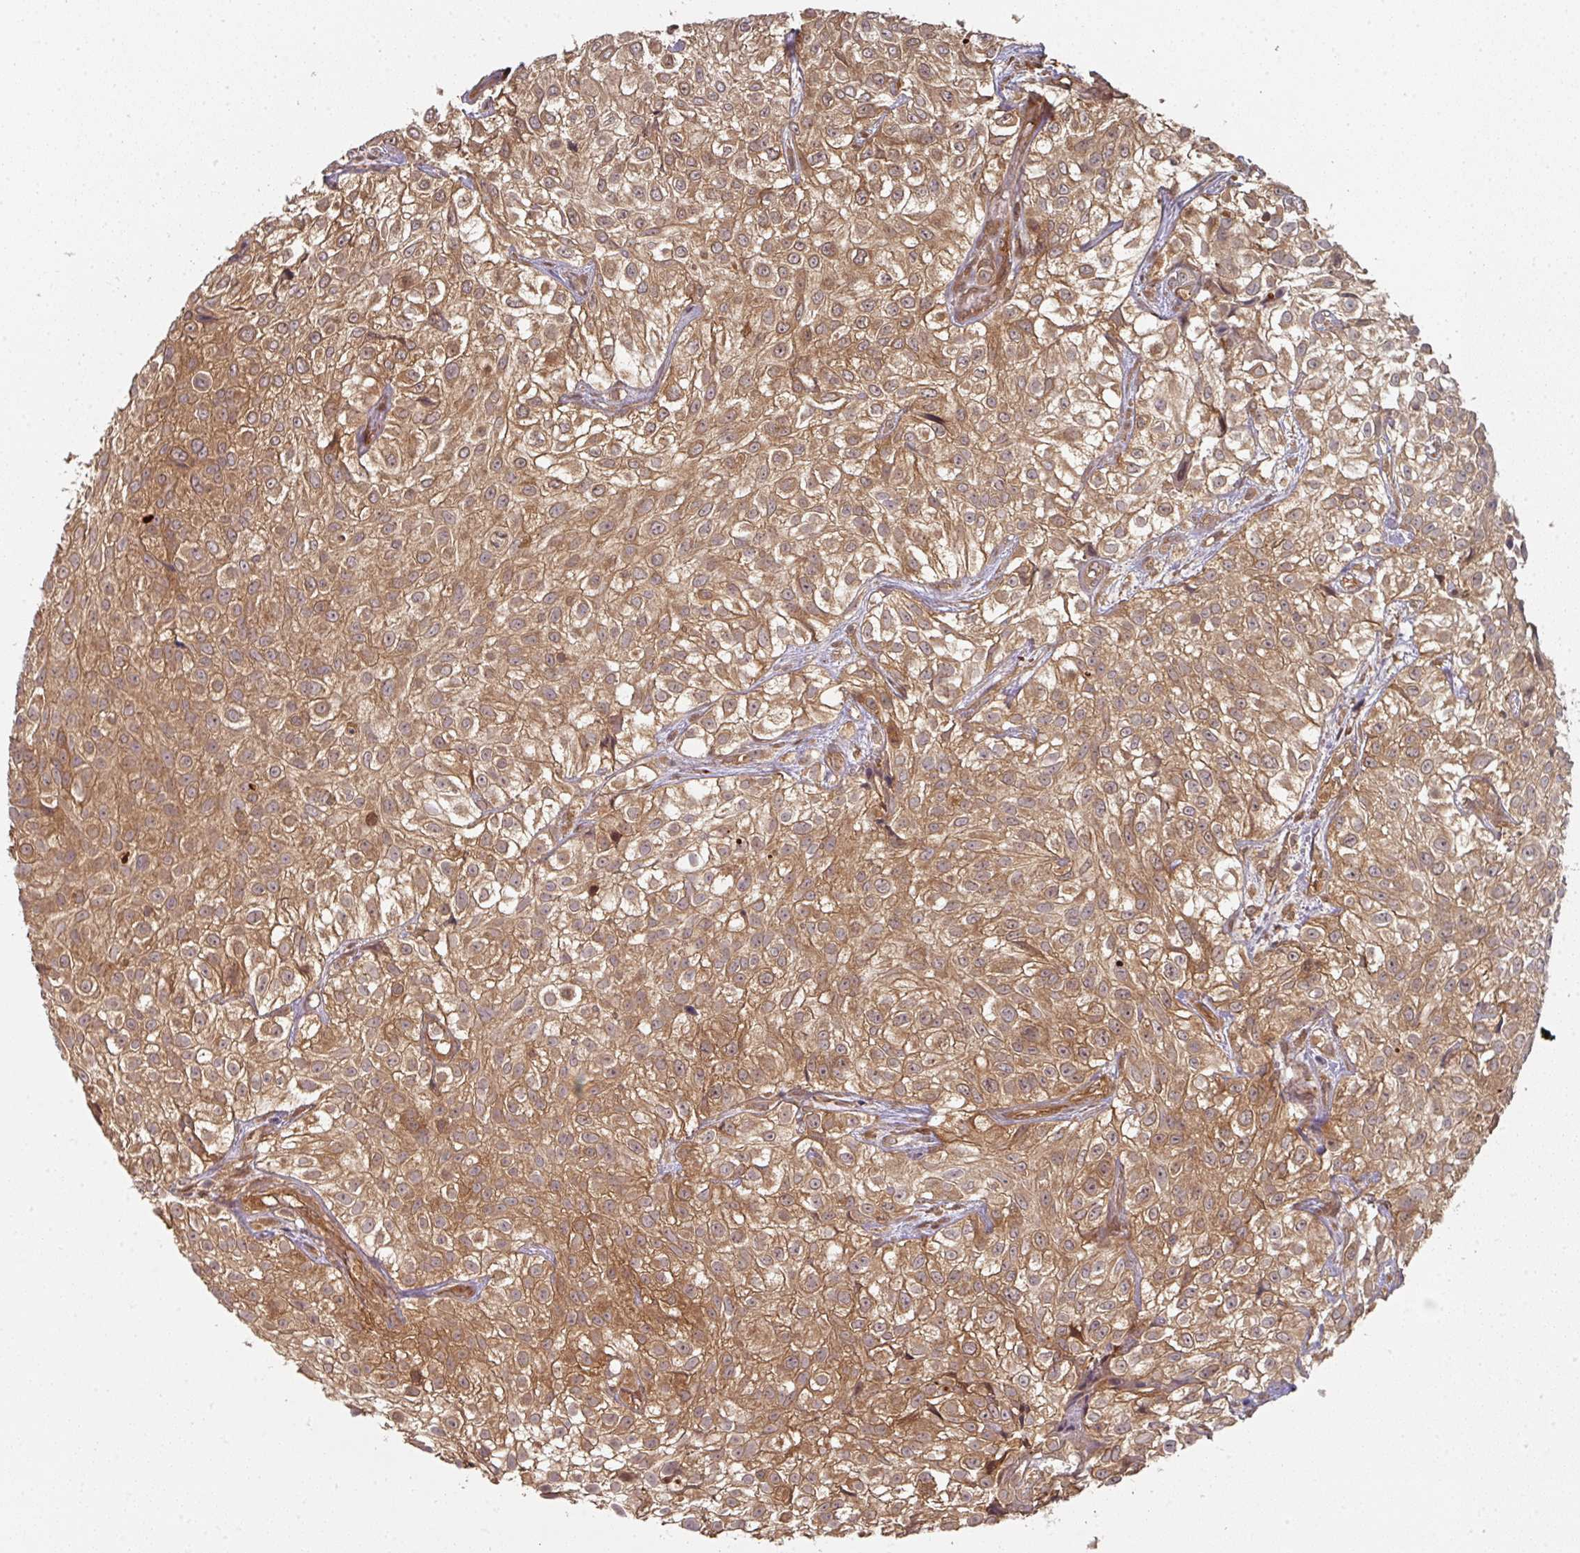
{"staining": {"intensity": "moderate", "quantity": ">75%", "location": "cytoplasmic/membranous"}, "tissue": "urothelial cancer", "cell_type": "Tumor cells", "image_type": "cancer", "snomed": [{"axis": "morphology", "description": "Urothelial carcinoma, High grade"}, {"axis": "topography", "description": "Urinary bladder"}], "caption": "This image displays IHC staining of human urothelial cancer, with medium moderate cytoplasmic/membranous staining in approximately >75% of tumor cells.", "gene": "EIF4EBP2", "patient": {"sex": "male", "age": 56}}